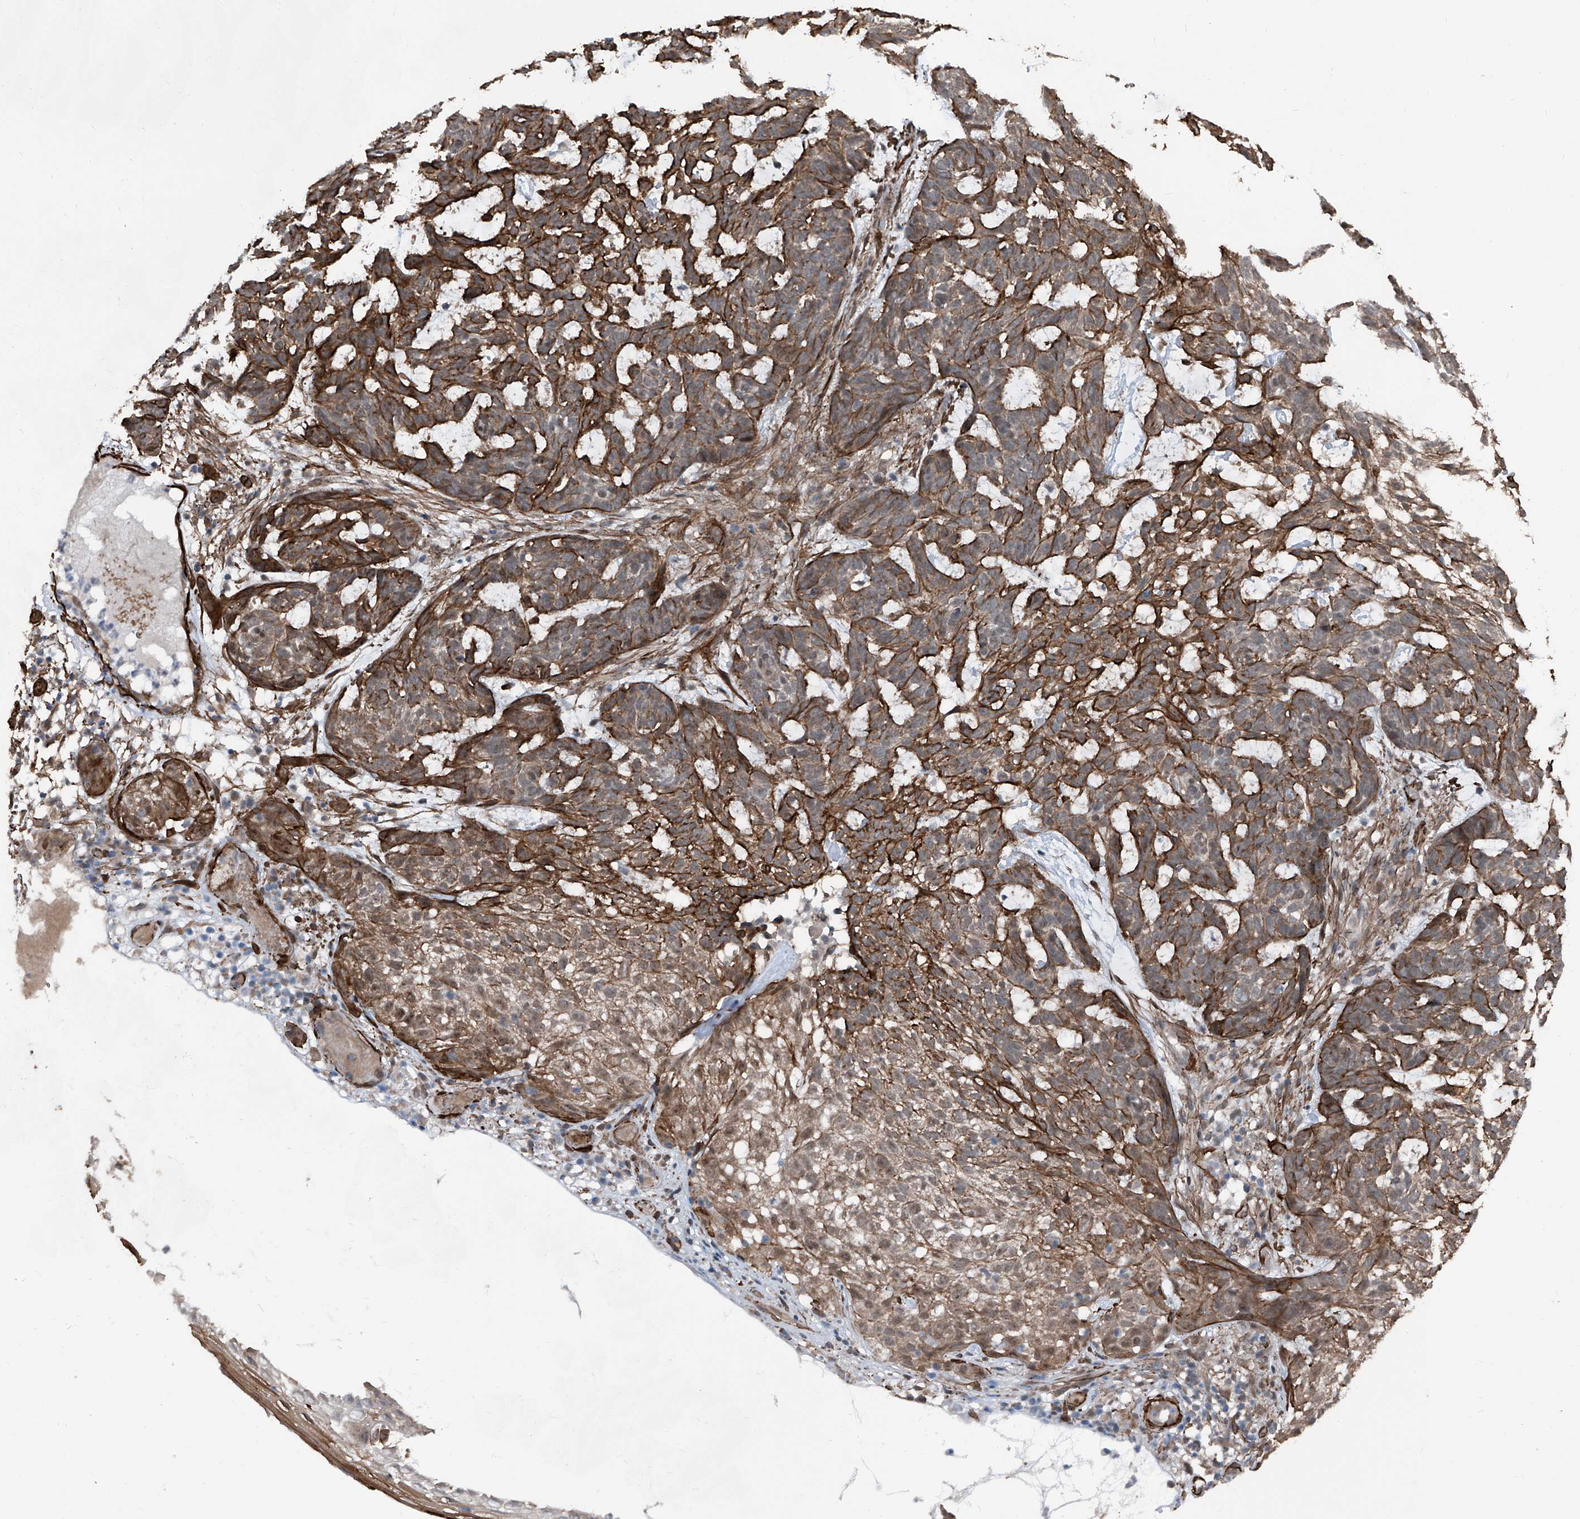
{"staining": {"intensity": "moderate", "quantity": ">75%", "location": "cytoplasmic/membranous"}, "tissue": "skin cancer", "cell_type": "Tumor cells", "image_type": "cancer", "snomed": [{"axis": "morphology", "description": "Basal cell carcinoma"}, {"axis": "topography", "description": "Skin"}], "caption": "Human skin basal cell carcinoma stained for a protein (brown) displays moderate cytoplasmic/membranous positive expression in about >75% of tumor cells.", "gene": "COA7", "patient": {"sex": "male", "age": 85}}